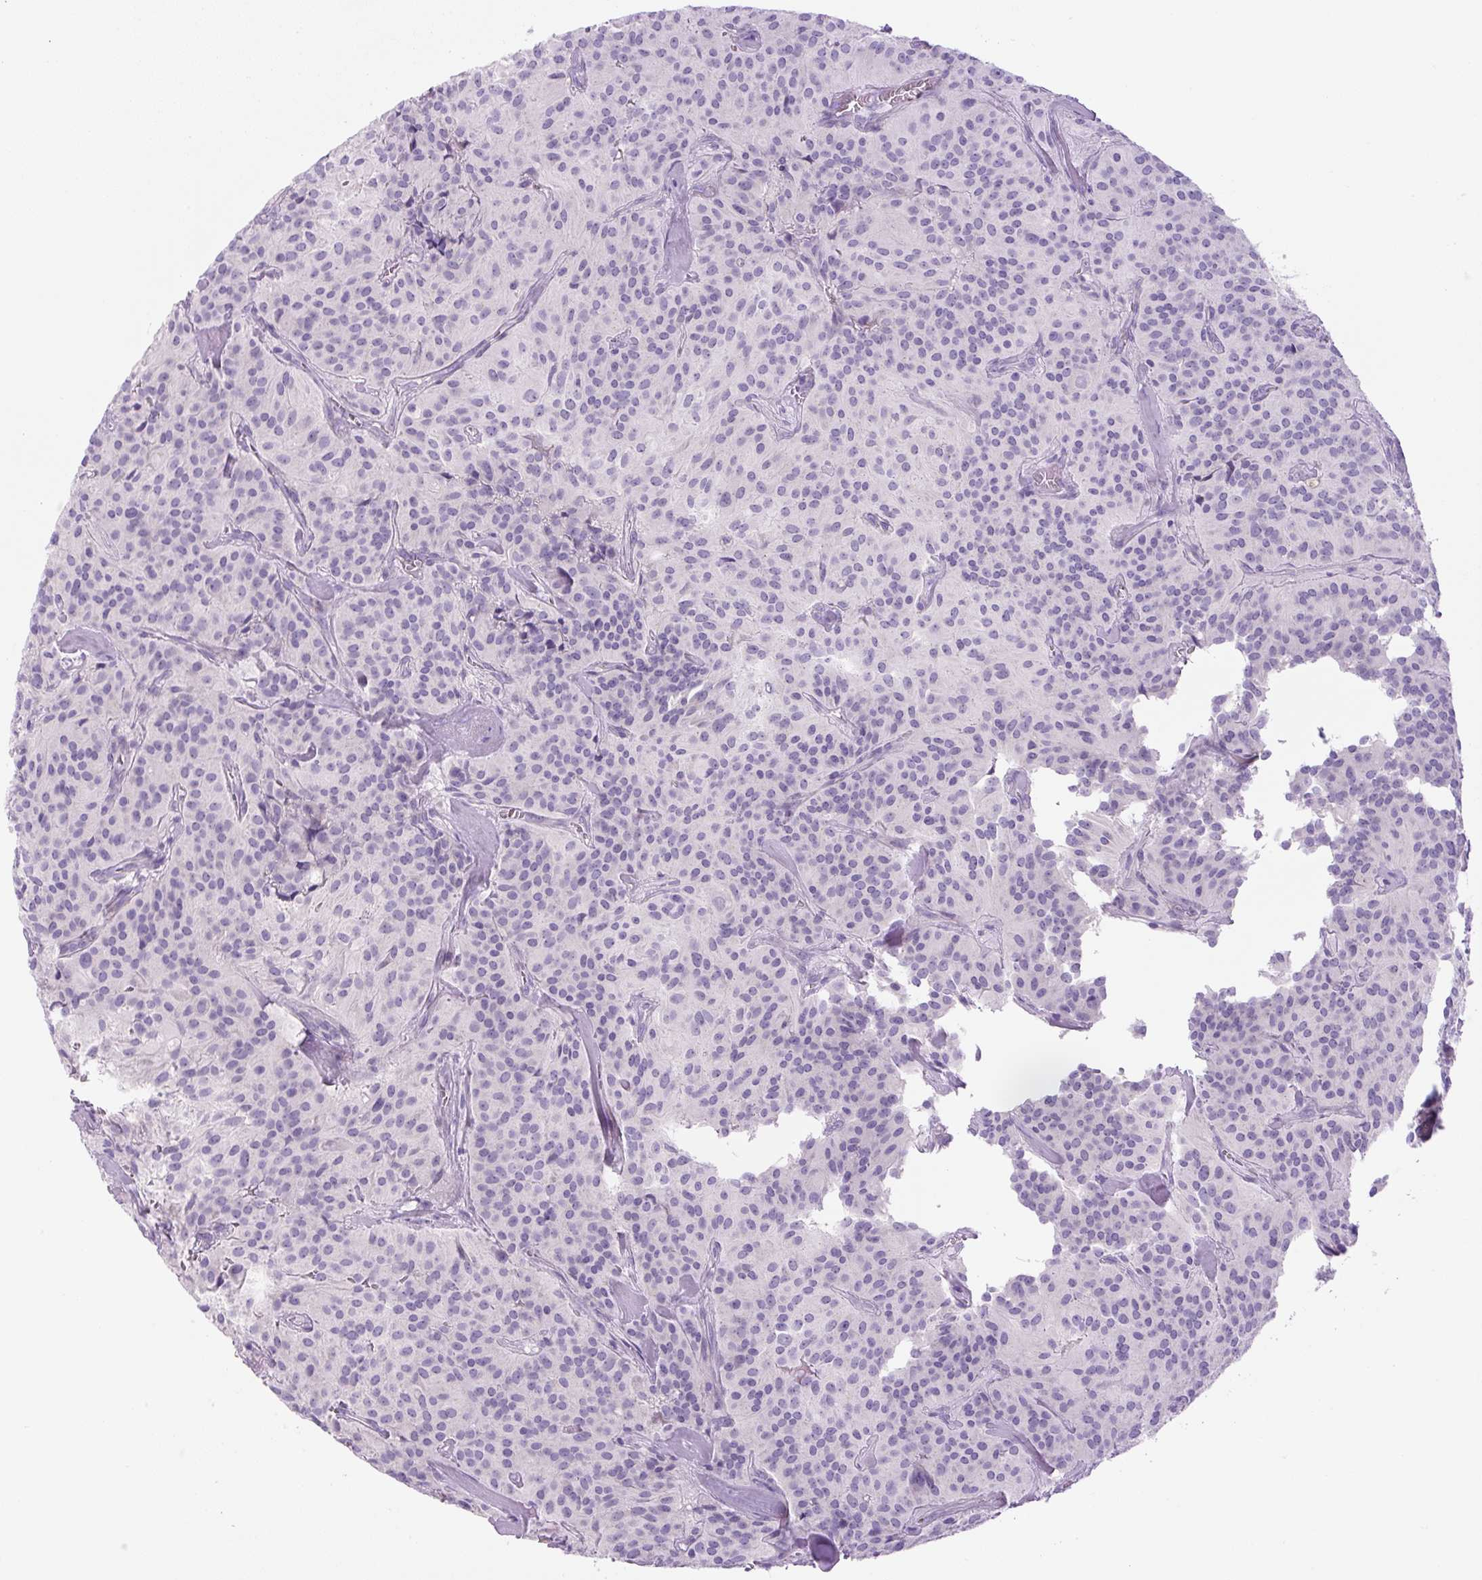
{"staining": {"intensity": "negative", "quantity": "none", "location": "none"}, "tissue": "glioma", "cell_type": "Tumor cells", "image_type": "cancer", "snomed": [{"axis": "morphology", "description": "Glioma, malignant, Low grade"}, {"axis": "topography", "description": "Brain"}], "caption": "The image demonstrates no significant expression in tumor cells of glioma.", "gene": "RSPO4", "patient": {"sex": "male", "age": 42}}